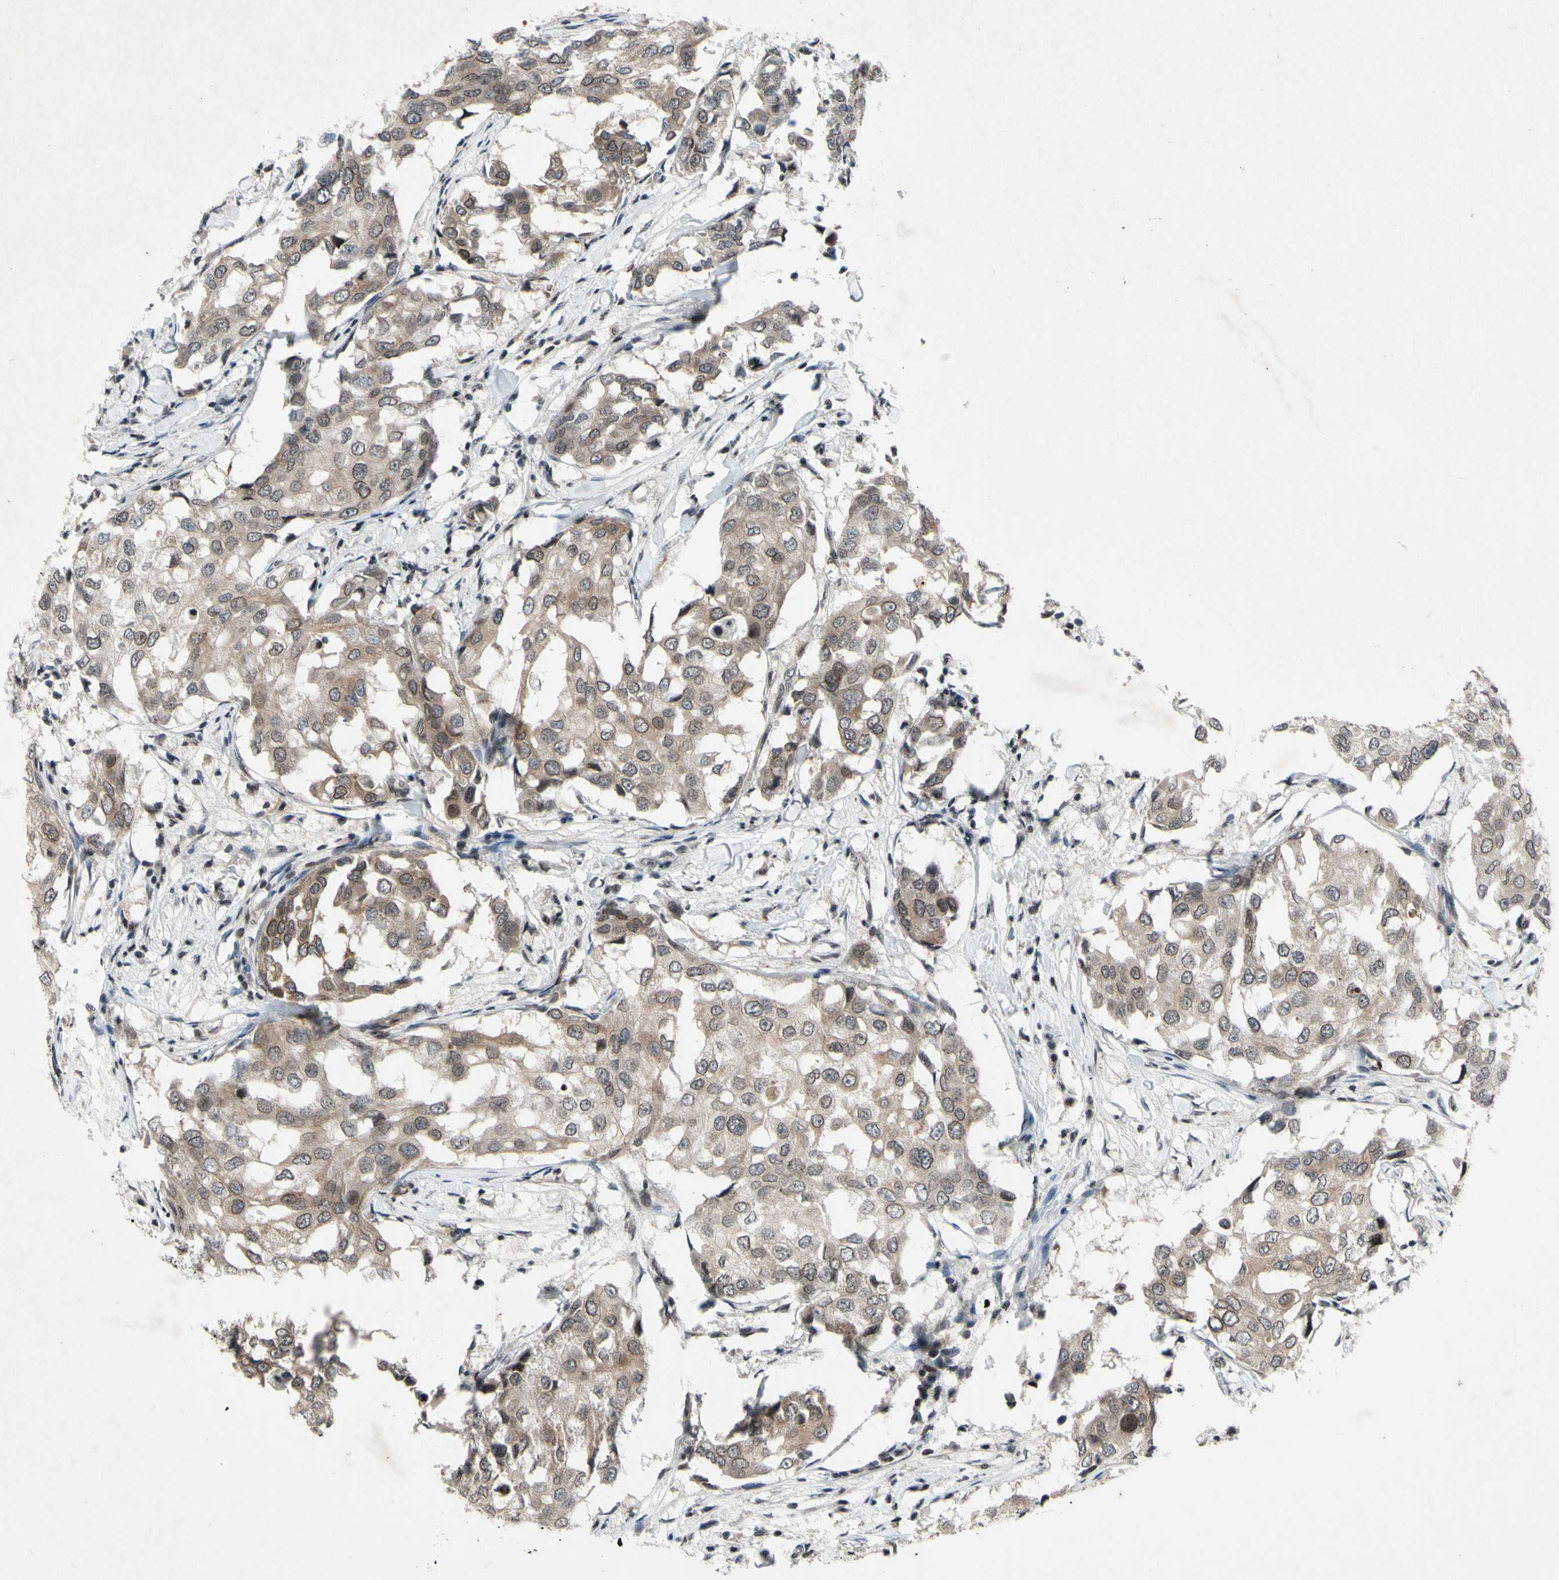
{"staining": {"intensity": "weak", "quantity": "25%-75%", "location": "cytoplasmic/membranous,nuclear"}, "tissue": "breast cancer", "cell_type": "Tumor cells", "image_type": "cancer", "snomed": [{"axis": "morphology", "description": "Duct carcinoma"}, {"axis": "topography", "description": "Breast"}], "caption": "Immunohistochemistry (IHC) of breast cancer (infiltrating ductal carcinoma) demonstrates low levels of weak cytoplasmic/membranous and nuclear positivity in approximately 25%-75% of tumor cells.", "gene": "XPO1", "patient": {"sex": "female", "age": 27}}